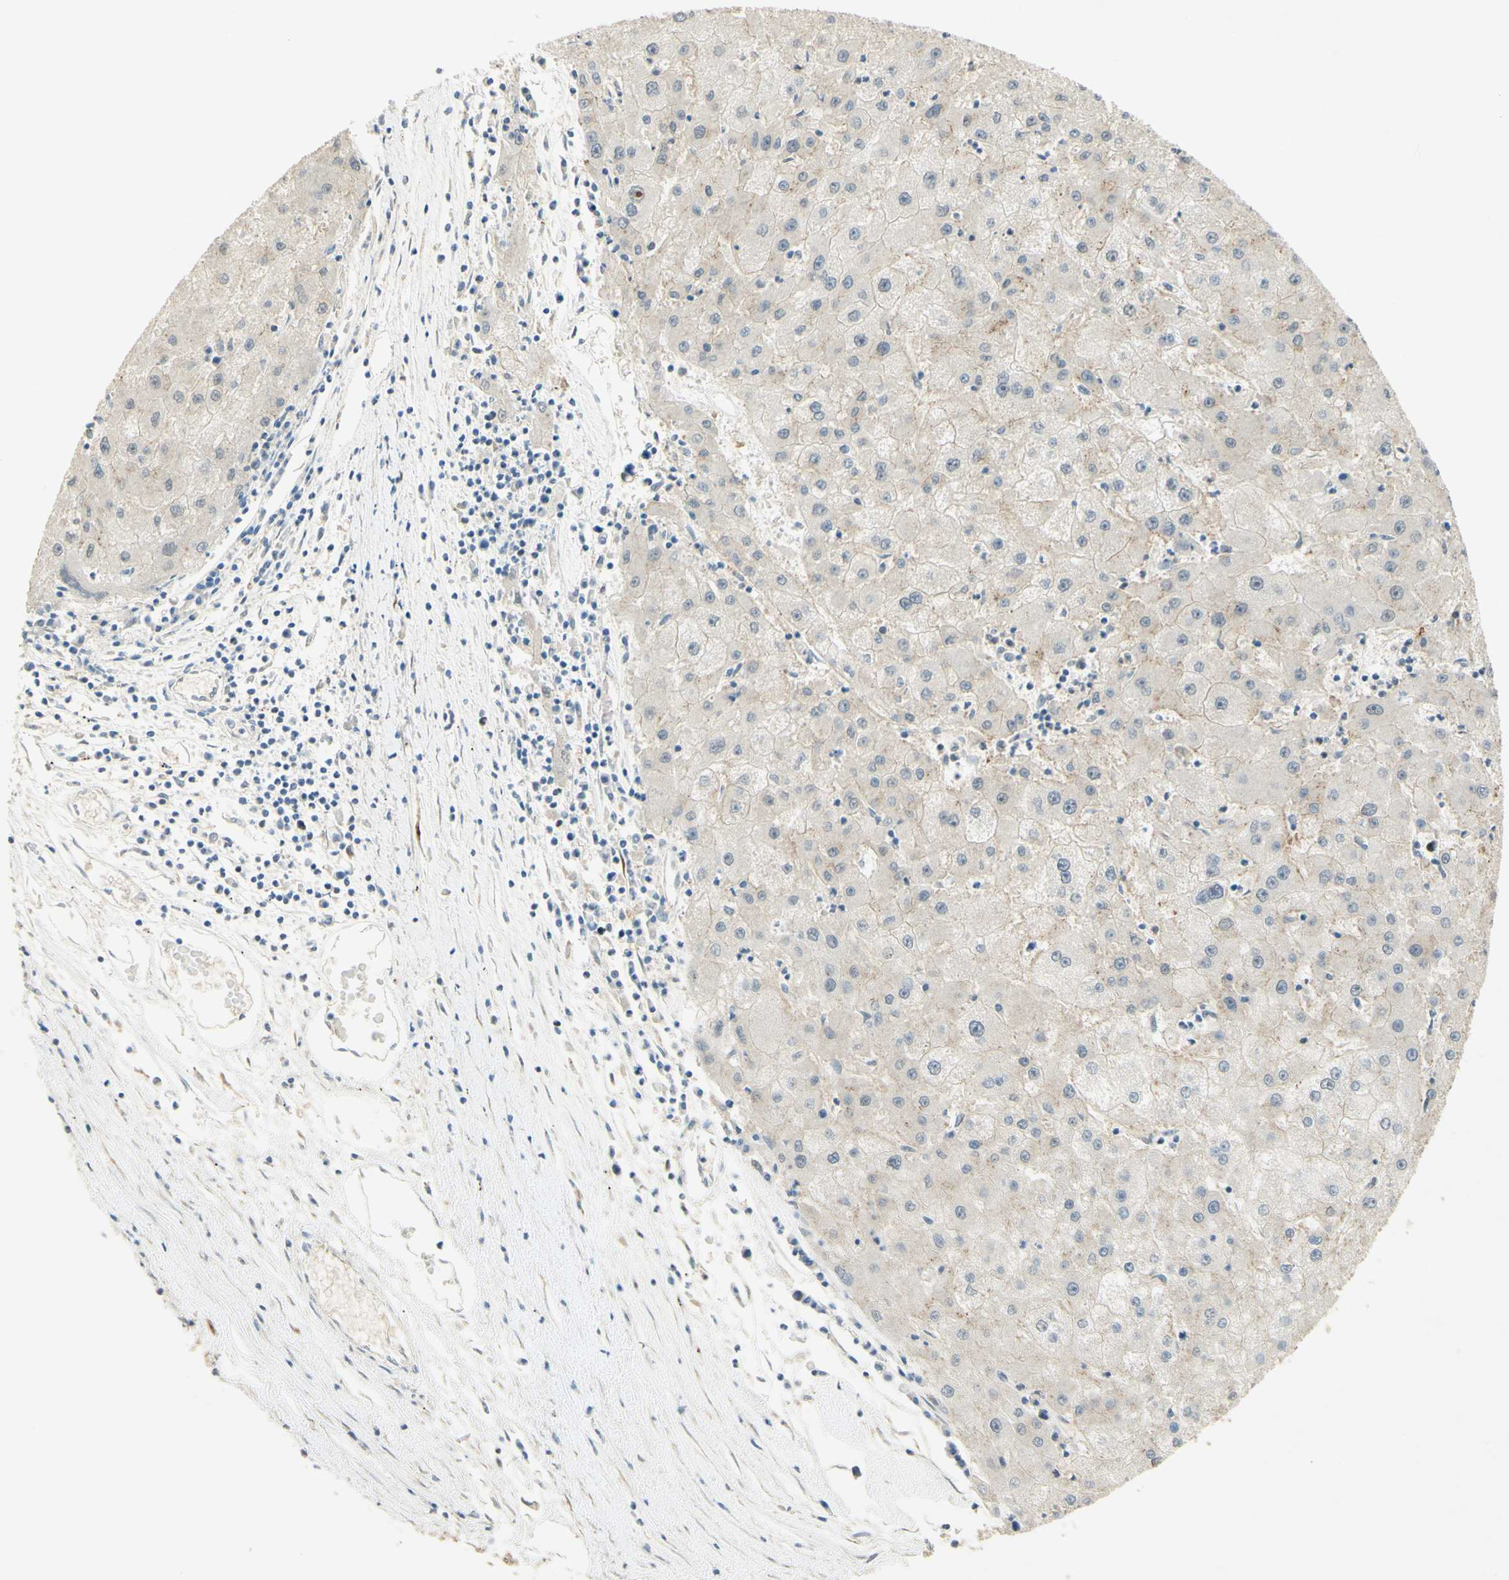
{"staining": {"intensity": "negative", "quantity": "none", "location": "none"}, "tissue": "liver cancer", "cell_type": "Tumor cells", "image_type": "cancer", "snomed": [{"axis": "morphology", "description": "Carcinoma, Hepatocellular, NOS"}, {"axis": "topography", "description": "Liver"}], "caption": "A high-resolution photomicrograph shows IHC staining of liver hepatocellular carcinoma, which exhibits no significant staining in tumor cells. (DAB IHC with hematoxylin counter stain).", "gene": "FOXP1", "patient": {"sex": "male", "age": 72}}